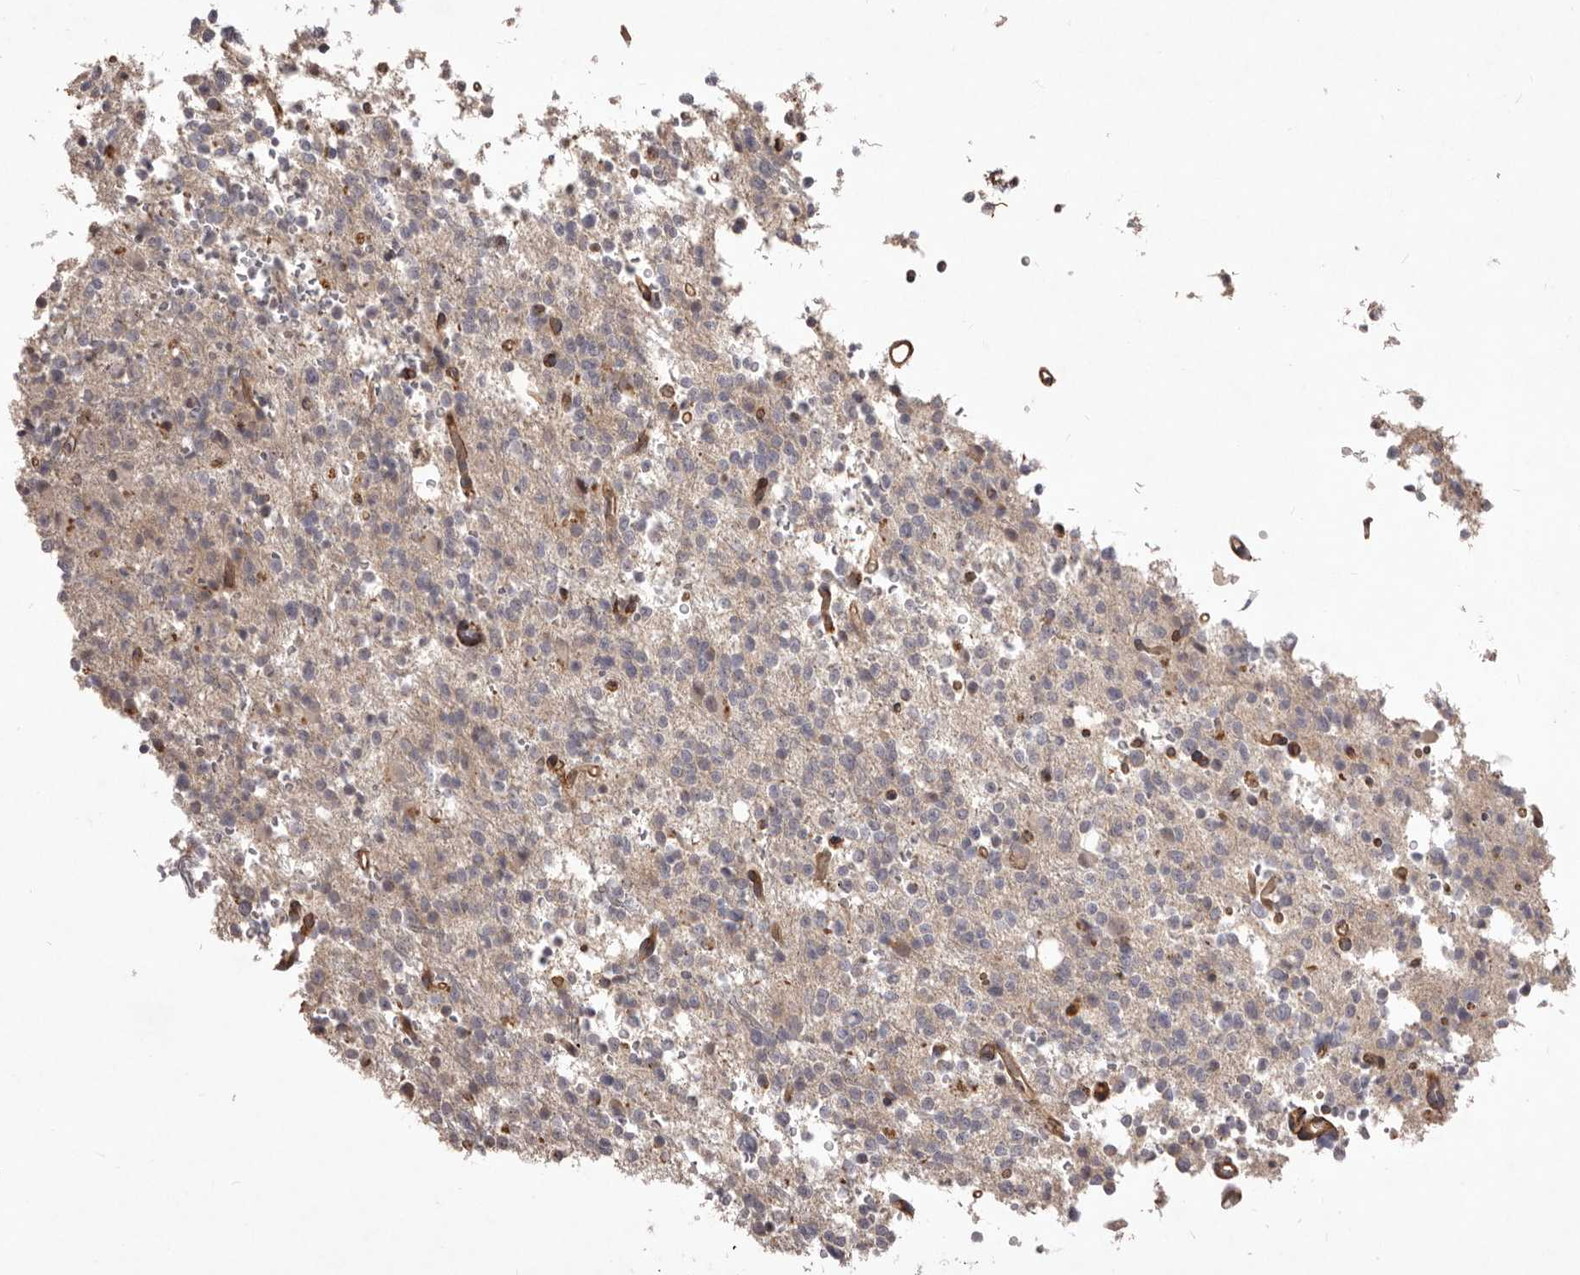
{"staining": {"intensity": "weak", "quantity": "<25%", "location": "cytoplasmic/membranous"}, "tissue": "glioma", "cell_type": "Tumor cells", "image_type": "cancer", "snomed": [{"axis": "morphology", "description": "Glioma, malignant, High grade"}, {"axis": "topography", "description": "Brain"}], "caption": "A histopathology image of human malignant glioma (high-grade) is negative for staining in tumor cells.", "gene": "HBS1L", "patient": {"sex": "female", "age": 62}}